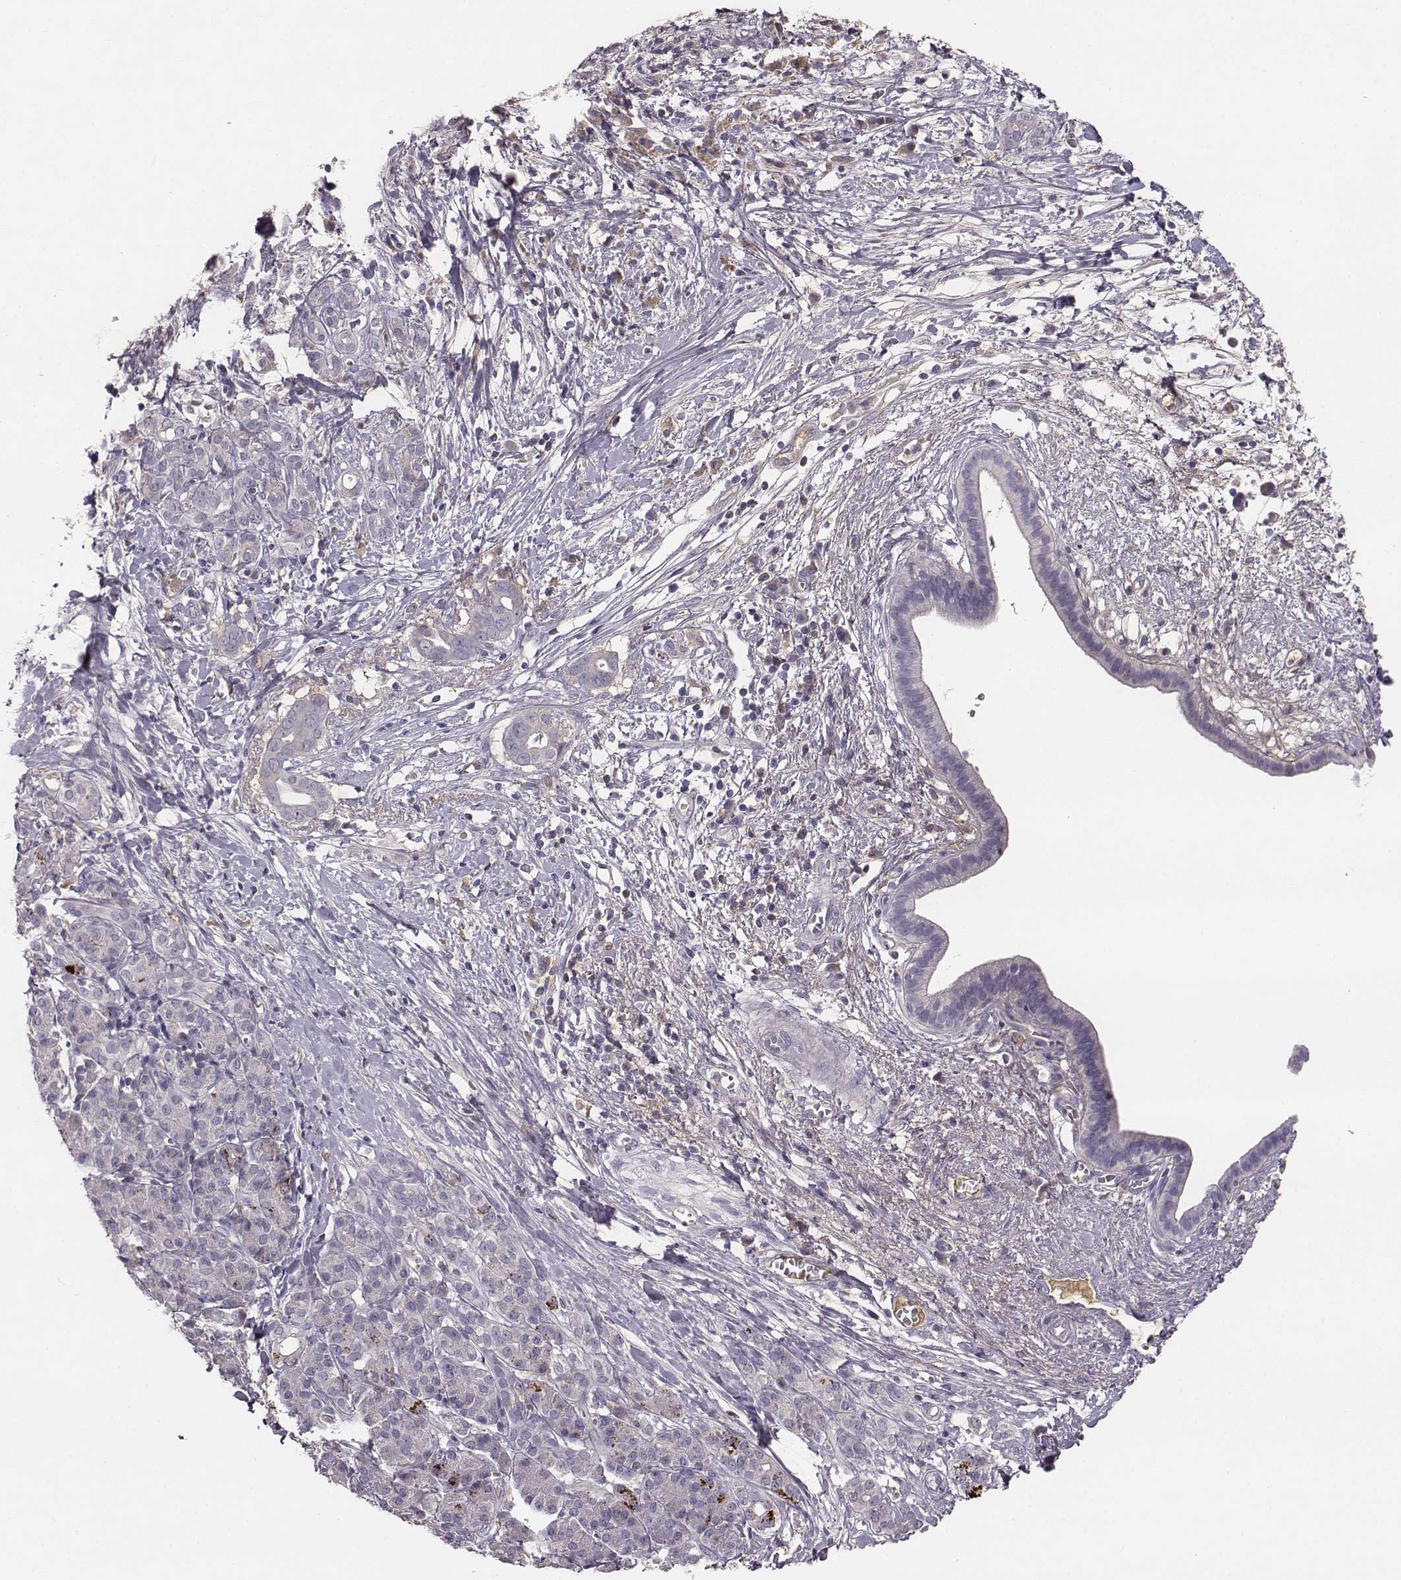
{"staining": {"intensity": "negative", "quantity": "none", "location": "none"}, "tissue": "pancreatic cancer", "cell_type": "Tumor cells", "image_type": "cancer", "snomed": [{"axis": "morphology", "description": "Adenocarcinoma, NOS"}, {"axis": "topography", "description": "Pancreas"}], "caption": "High magnification brightfield microscopy of adenocarcinoma (pancreatic) stained with DAB (3,3'-diaminobenzidine) (brown) and counterstained with hematoxylin (blue): tumor cells show no significant positivity.", "gene": "YJEFN3", "patient": {"sex": "male", "age": 61}}